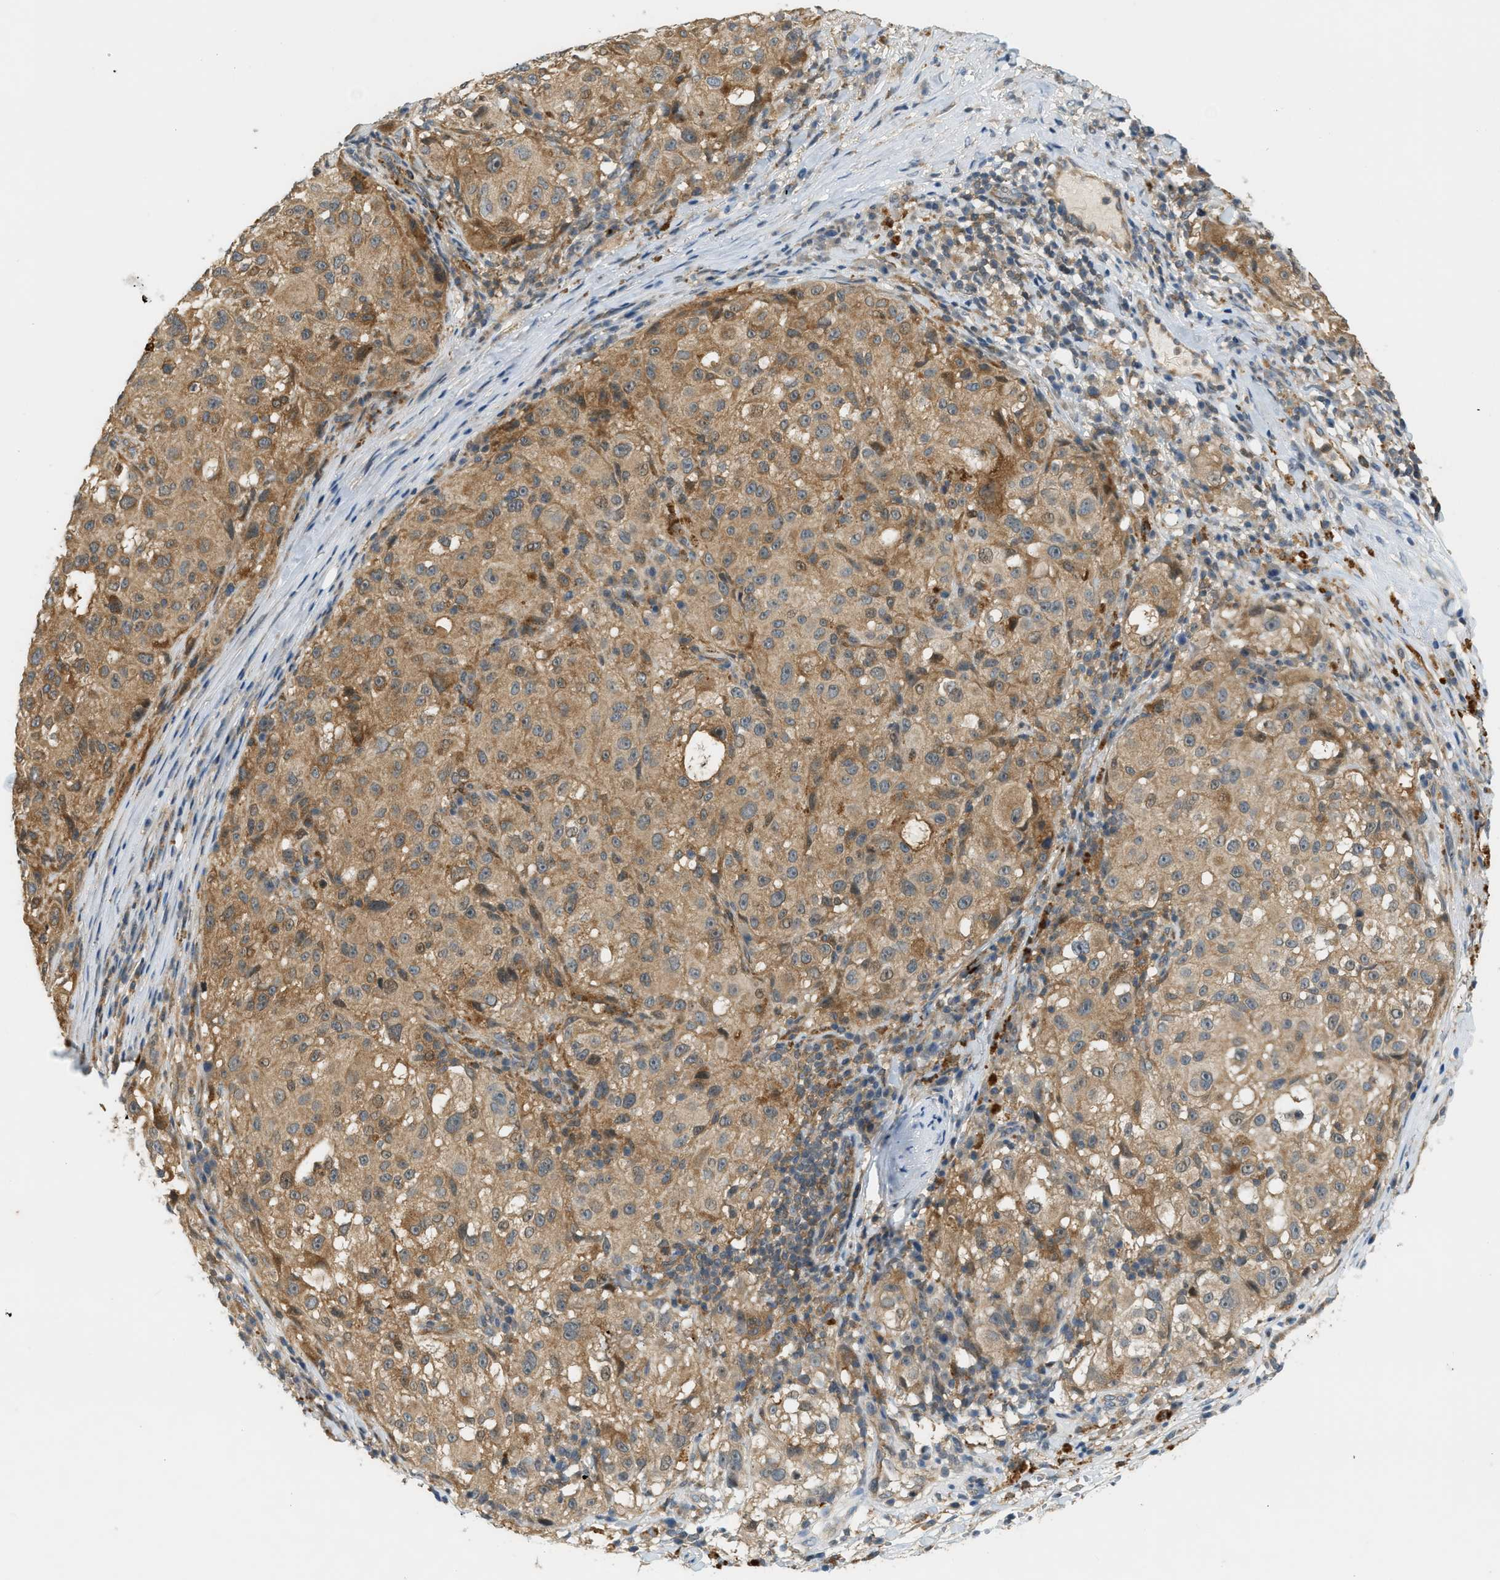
{"staining": {"intensity": "moderate", "quantity": ">75%", "location": "cytoplasmic/membranous"}, "tissue": "melanoma", "cell_type": "Tumor cells", "image_type": "cancer", "snomed": [{"axis": "morphology", "description": "Necrosis, NOS"}, {"axis": "morphology", "description": "Malignant melanoma, NOS"}, {"axis": "topography", "description": "Skin"}], "caption": "A brown stain labels moderate cytoplasmic/membranous expression of a protein in malignant melanoma tumor cells.", "gene": "PDCL3", "patient": {"sex": "female", "age": 87}}